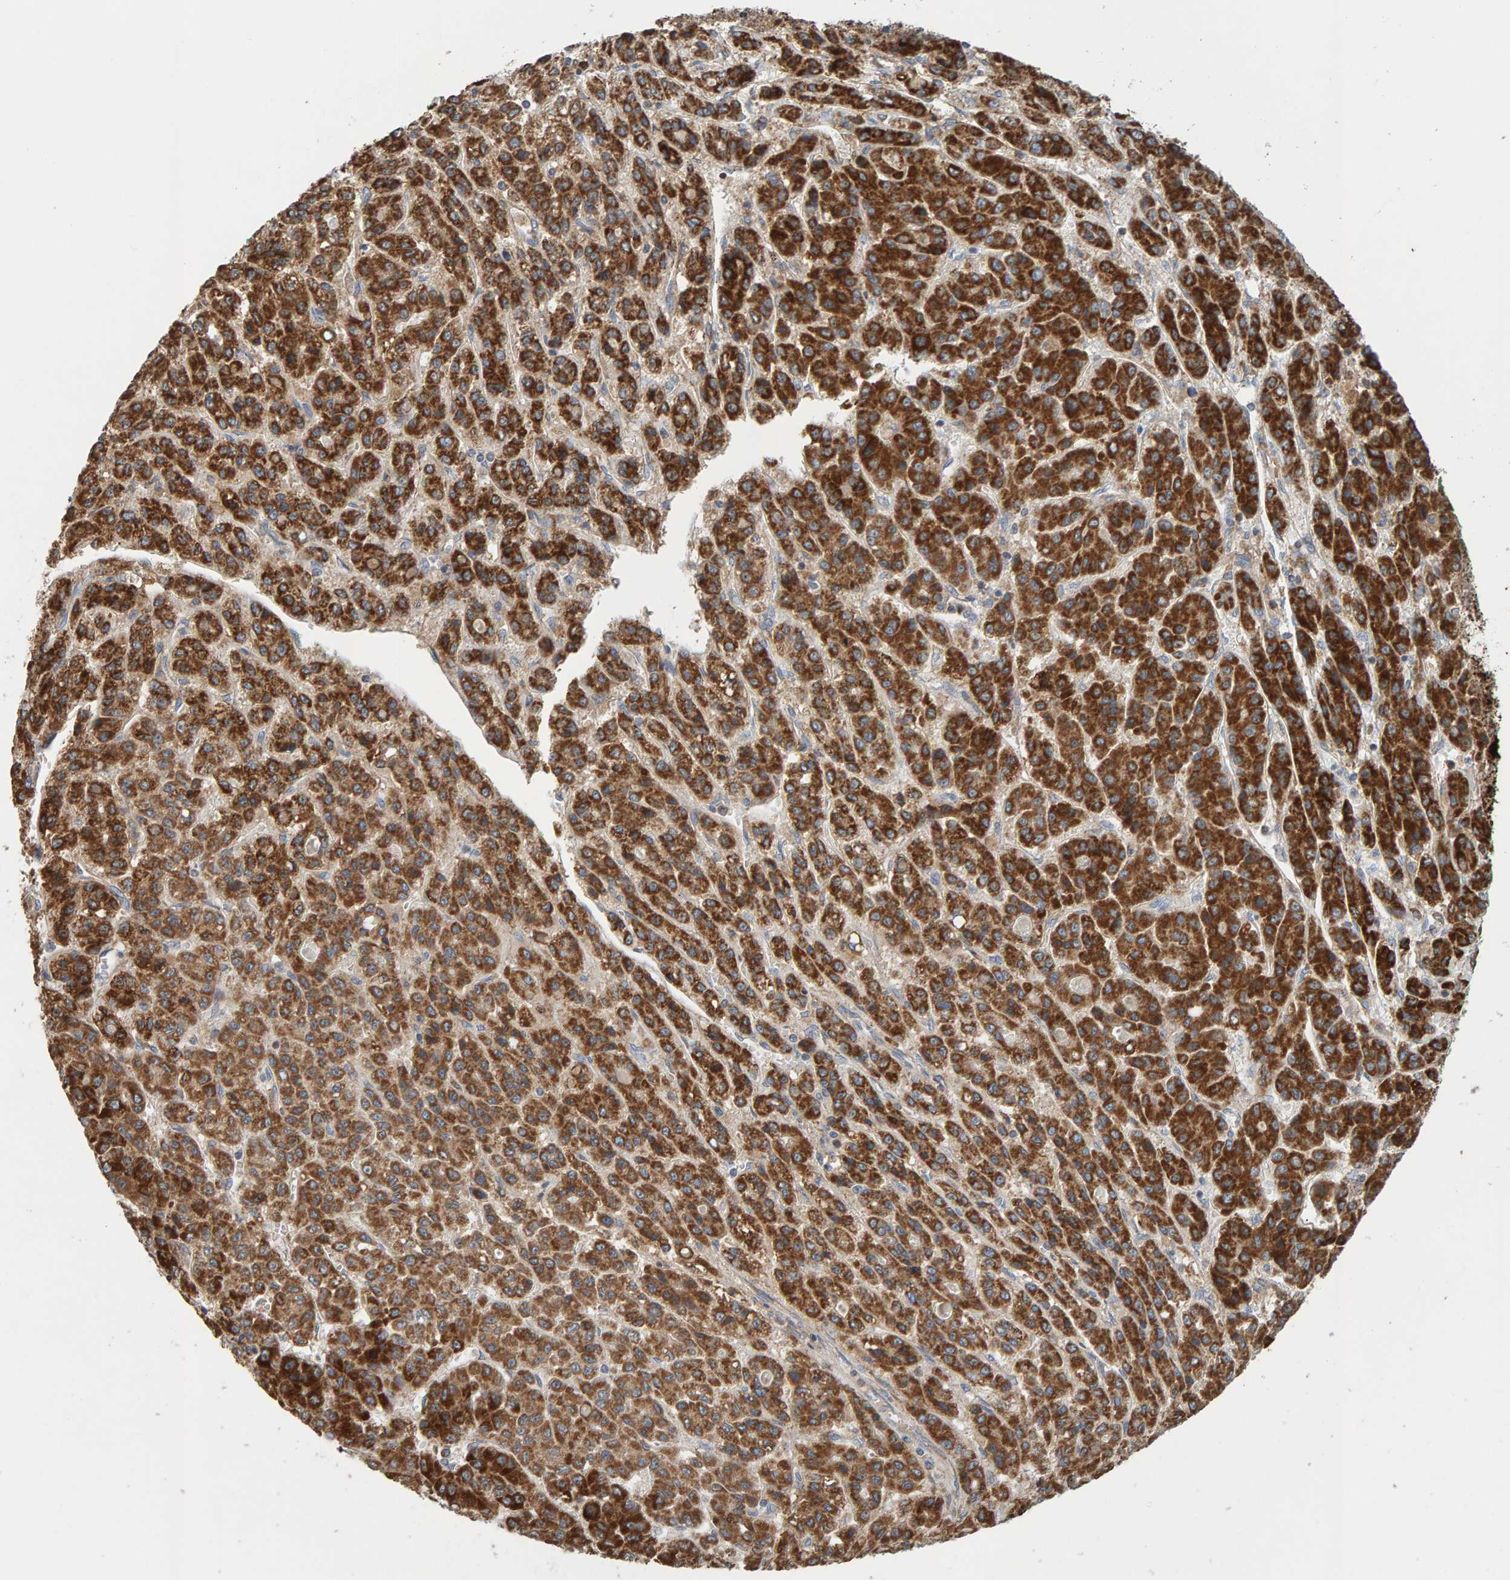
{"staining": {"intensity": "strong", "quantity": ">75%", "location": "cytoplasmic/membranous"}, "tissue": "liver cancer", "cell_type": "Tumor cells", "image_type": "cancer", "snomed": [{"axis": "morphology", "description": "Carcinoma, Hepatocellular, NOS"}, {"axis": "topography", "description": "Liver"}], "caption": "Tumor cells exhibit high levels of strong cytoplasmic/membranous positivity in approximately >75% of cells in human liver cancer (hepatocellular carcinoma). The protein is stained brown, and the nuclei are stained in blue (DAB (3,3'-diaminobenzidine) IHC with brightfield microscopy, high magnification).", "gene": "MRPL45", "patient": {"sex": "male", "age": 70}}